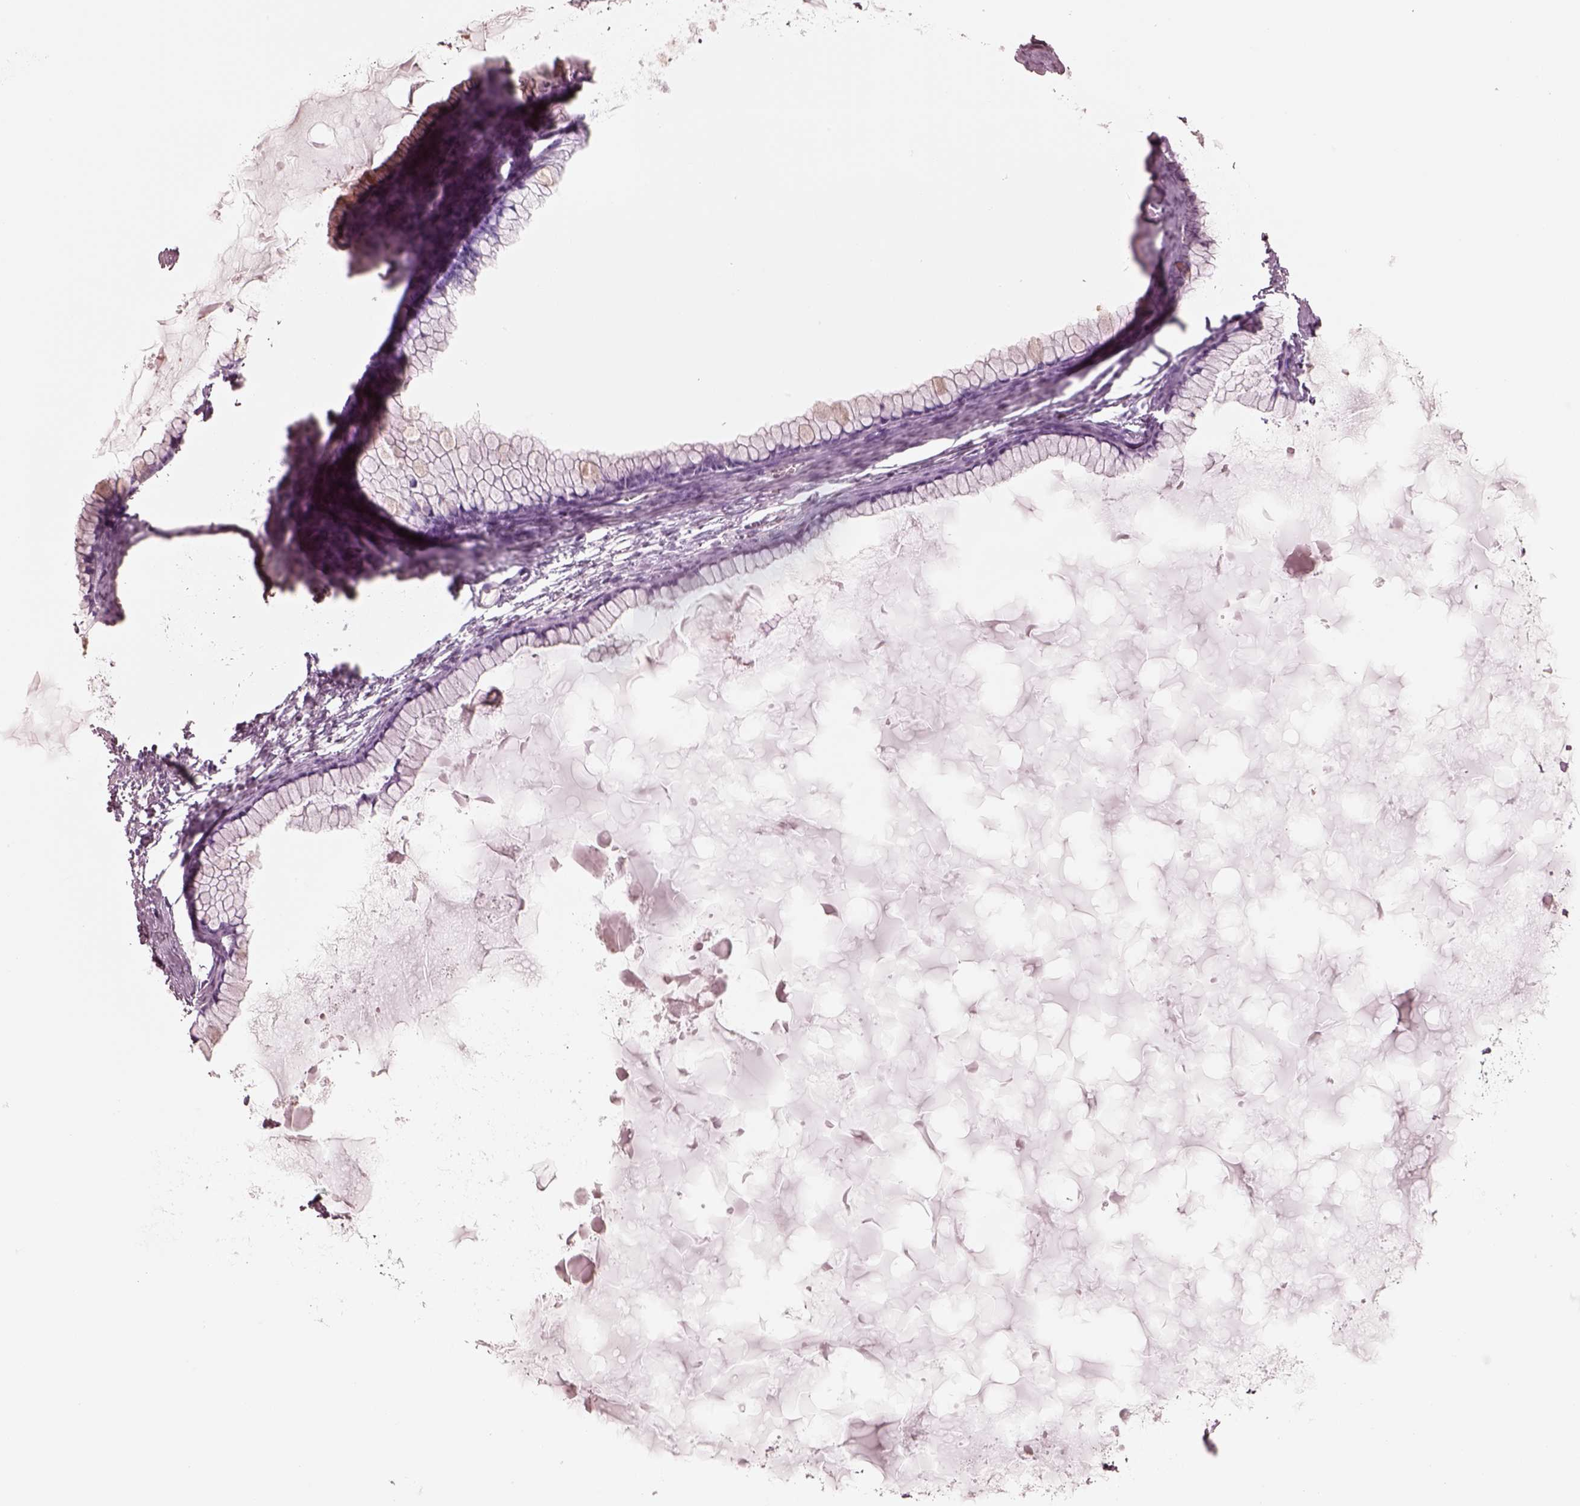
{"staining": {"intensity": "negative", "quantity": "none", "location": "none"}, "tissue": "ovarian cancer", "cell_type": "Tumor cells", "image_type": "cancer", "snomed": [{"axis": "morphology", "description": "Cystadenocarcinoma, mucinous, NOS"}, {"axis": "topography", "description": "Ovary"}], "caption": "Tumor cells are negative for brown protein staining in ovarian mucinous cystadenocarcinoma.", "gene": "ELANE", "patient": {"sex": "female", "age": 41}}